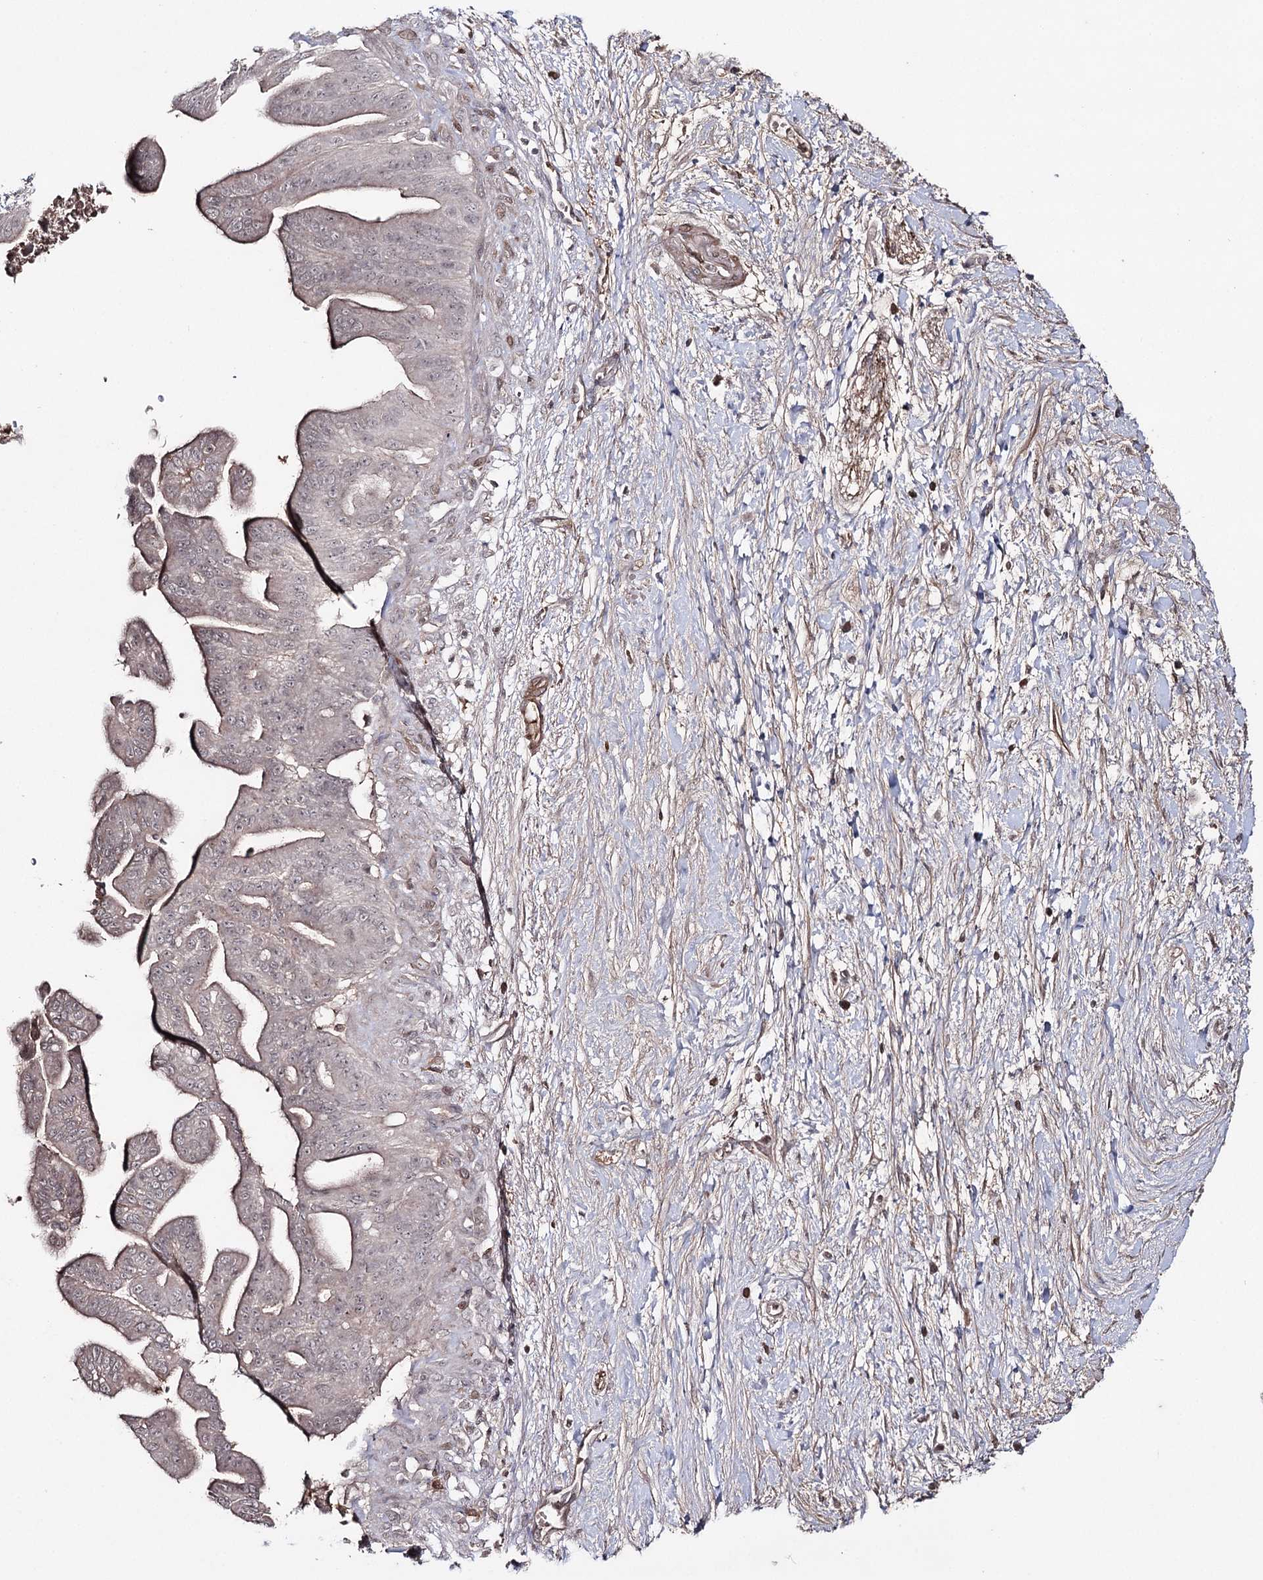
{"staining": {"intensity": "negative", "quantity": "none", "location": "none"}, "tissue": "pancreatic cancer", "cell_type": "Tumor cells", "image_type": "cancer", "snomed": [{"axis": "morphology", "description": "Adenocarcinoma, NOS"}, {"axis": "topography", "description": "Pancreas"}], "caption": "A histopathology image of human pancreatic adenocarcinoma is negative for staining in tumor cells.", "gene": "SYNGR3", "patient": {"sex": "male", "age": 68}}